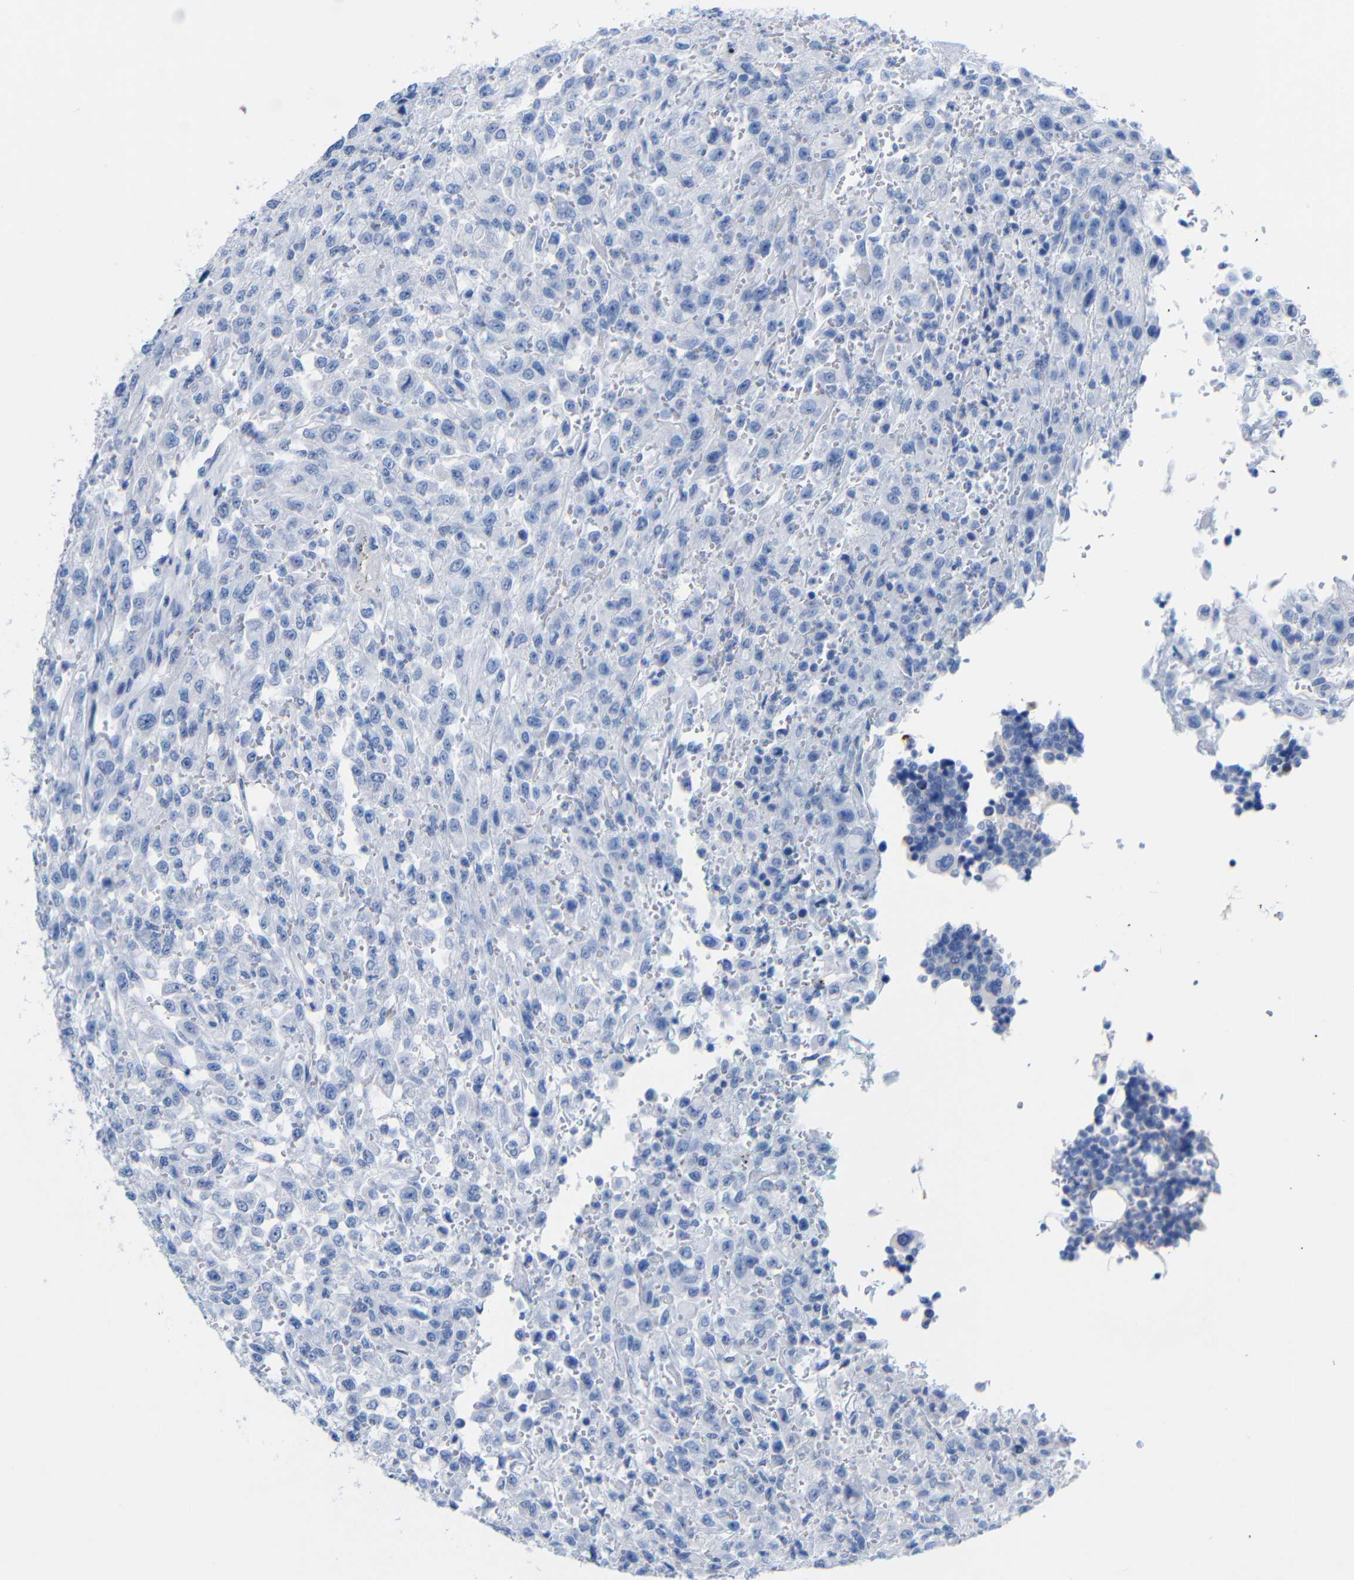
{"staining": {"intensity": "negative", "quantity": "none", "location": "none"}, "tissue": "urothelial cancer", "cell_type": "Tumor cells", "image_type": "cancer", "snomed": [{"axis": "morphology", "description": "Urothelial carcinoma, High grade"}, {"axis": "topography", "description": "Urinary bladder"}], "caption": "This micrograph is of urothelial carcinoma (high-grade) stained with IHC to label a protein in brown with the nuclei are counter-stained blue. There is no staining in tumor cells.", "gene": "CGNL1", "patient": {"sex": "male", "age": 46}}